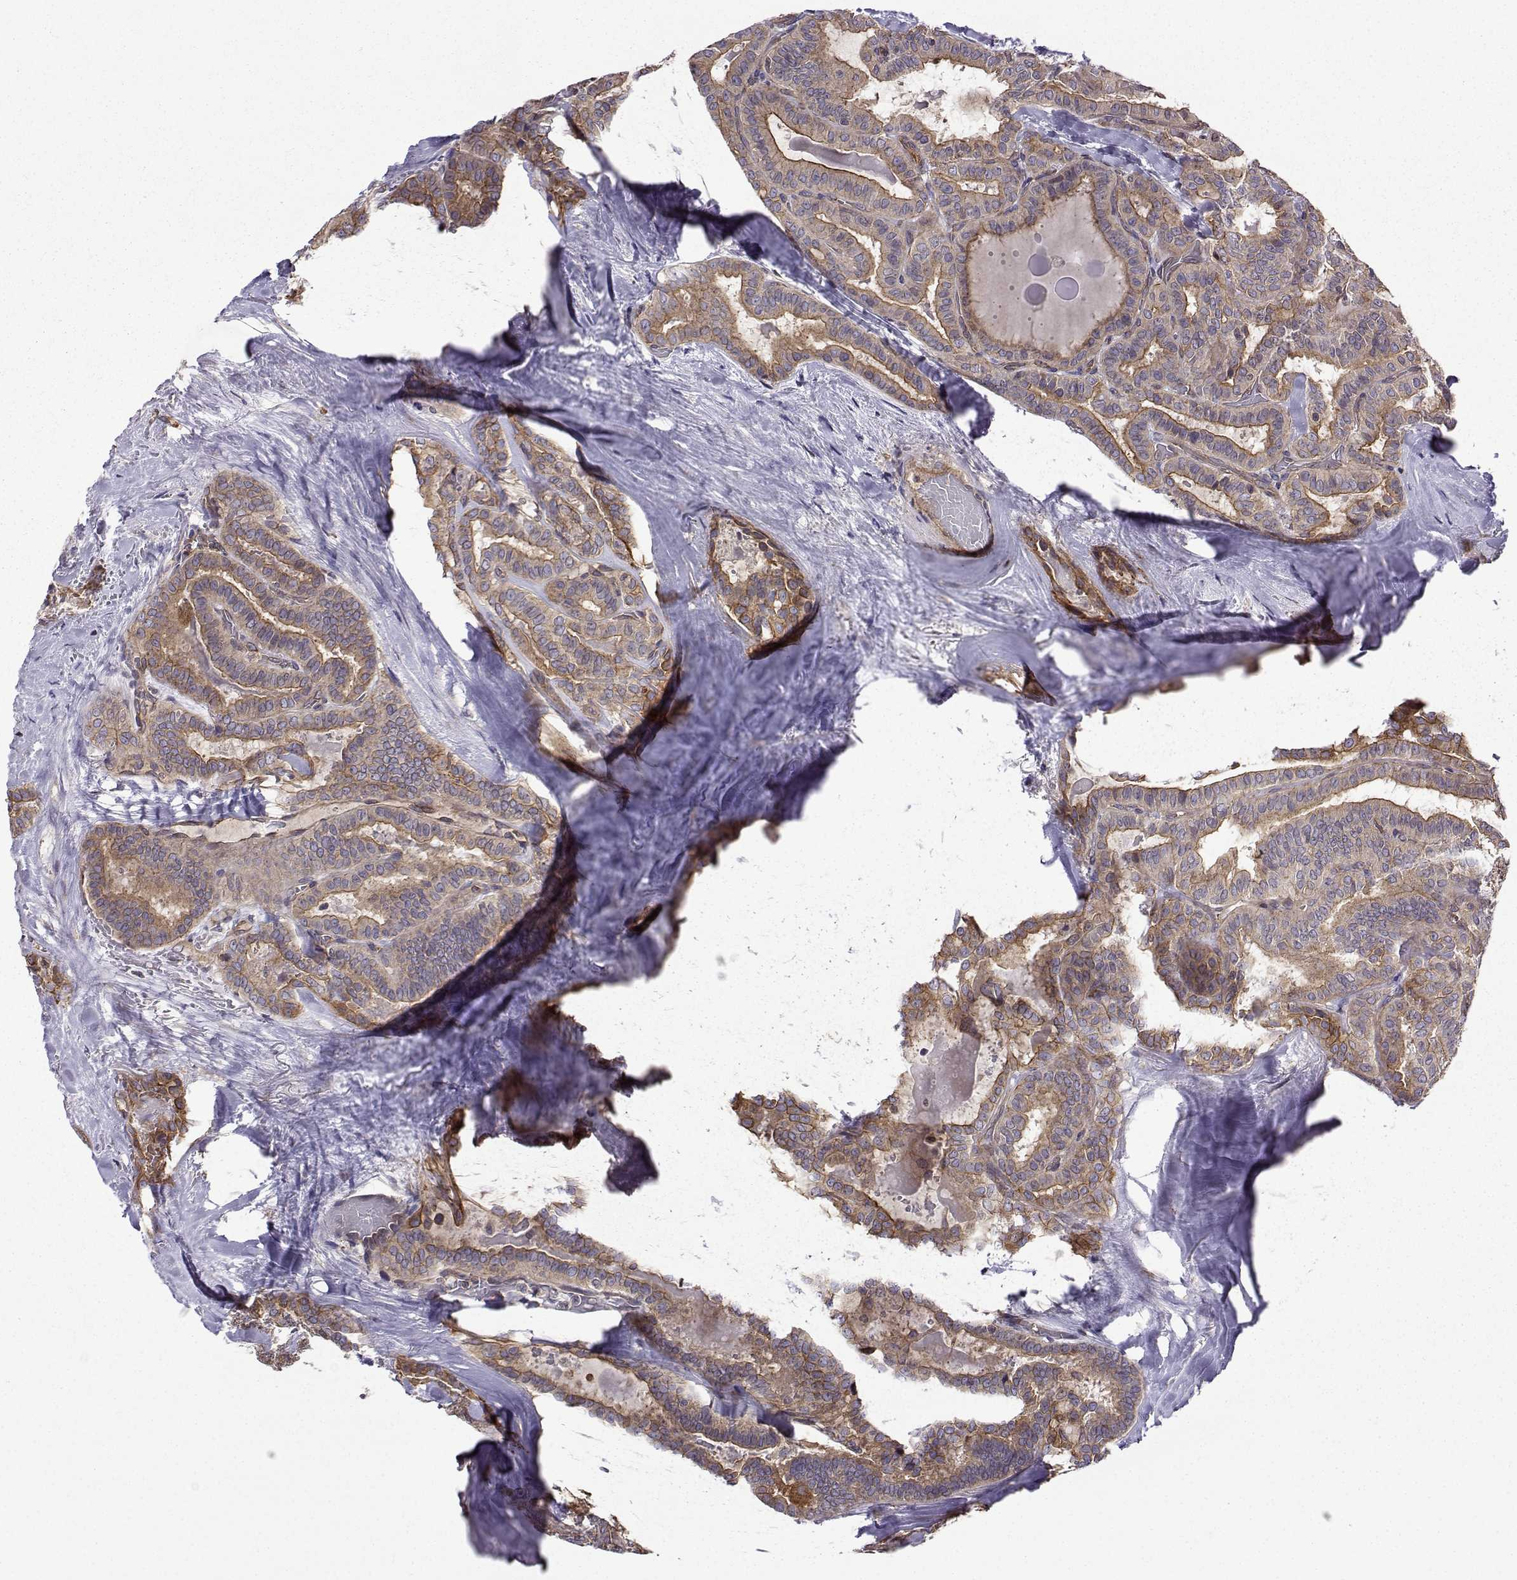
{"staining": {"intensity": "strong", "quantity": "25%-75%", "location": "cytoplasmic/membranous"}, "tissue": "thyroid cancer", "cell_type": "Tumor cells", "image_type": "cancer", "snomed": [{"axis": "morphology", "description": "Papillary adenocarcinoma, NOS"}, {"axis": "topography", "description": "Thyroid gland"}], "caption": "High-power microscopy captured an immunohistochemistry (IHC) image of thyroid cancer, revealing strong cytoplasmic/membranous expression in approximately 25%-75% of tumor cells.", "gene": "ITGB8", "patient": {"sex": "female", "age": 39}}